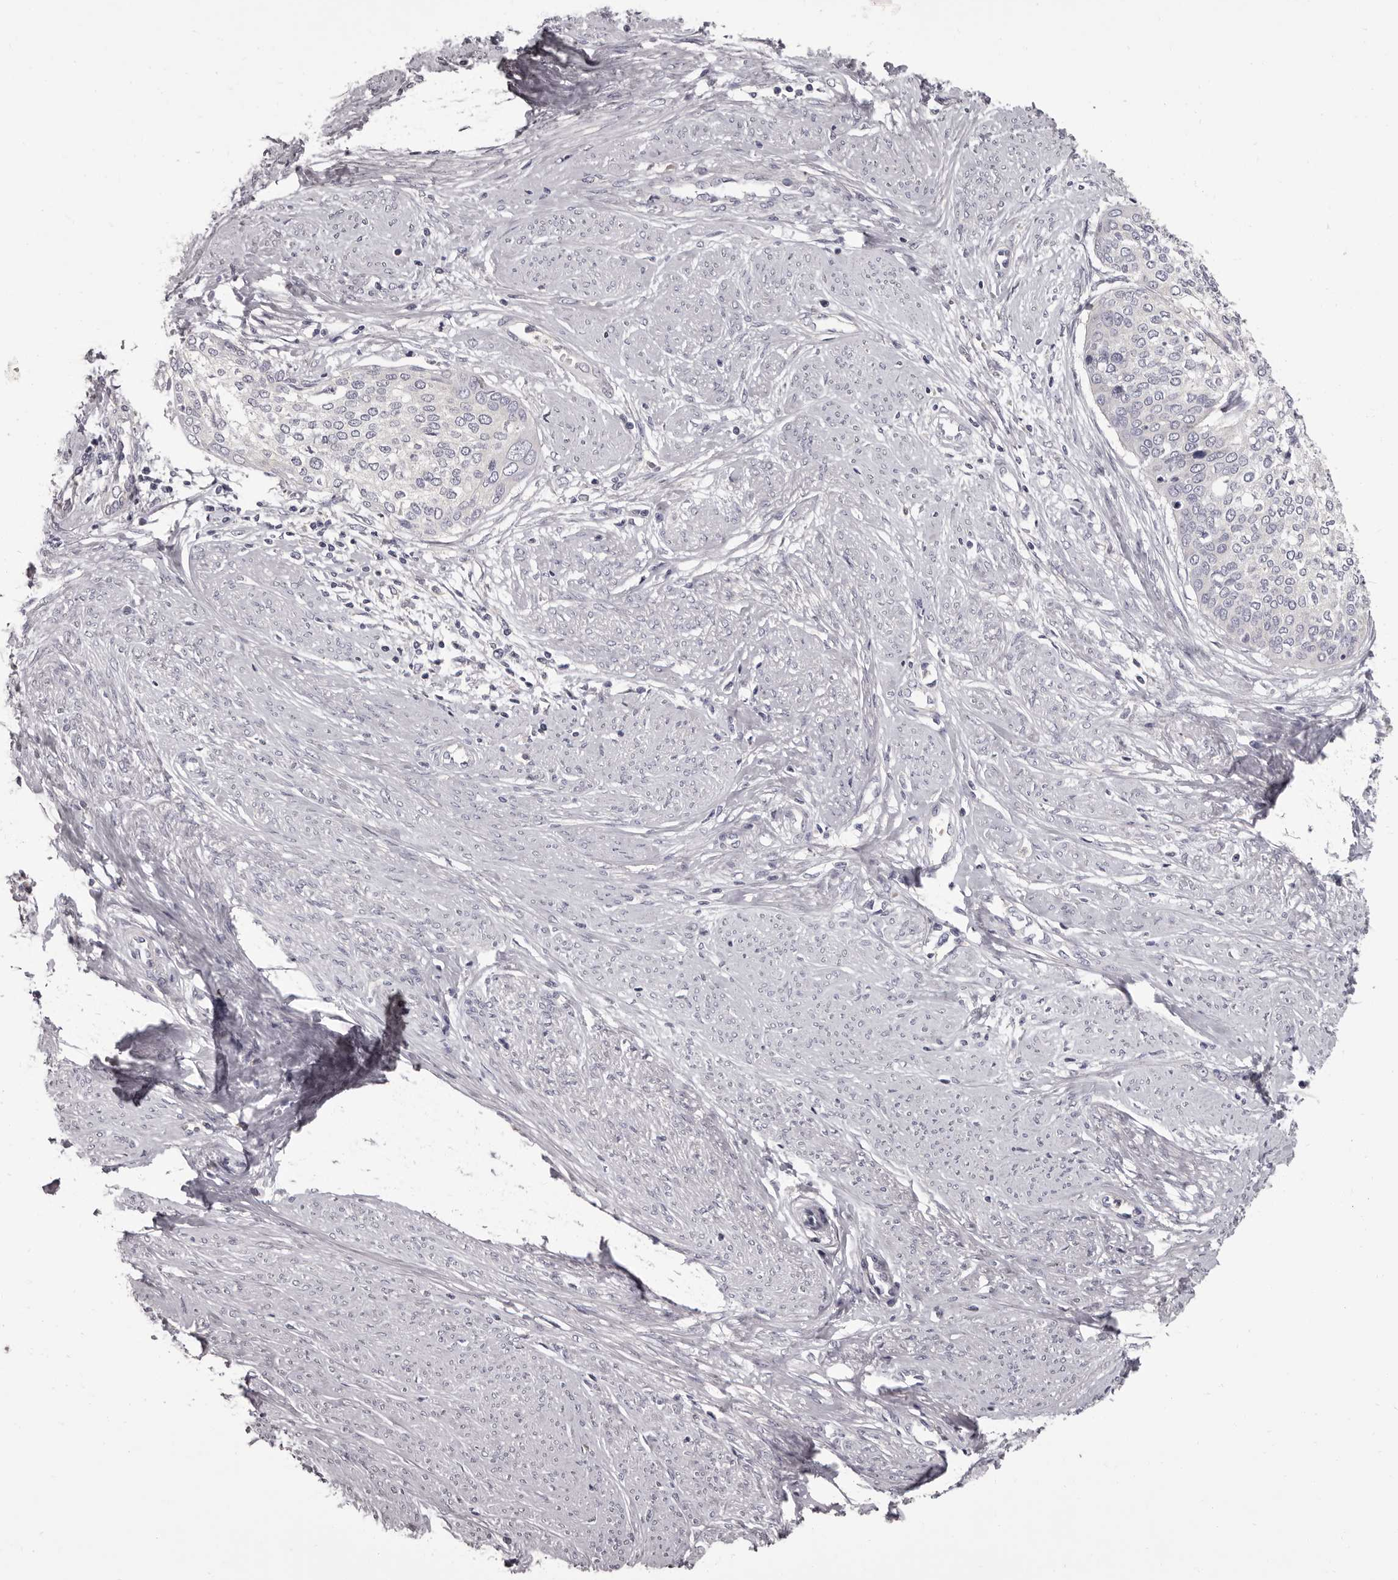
{"staining": {"intensity": "negative", "quantity": "none", "location": "none"}, "tissue": "cervical cancer", "cell_type": "Tumor cells", "image_type": "cancer", "snomed": [{"axis": "morphology", "description": "Squamous cell carcinoma, NOS"}, {"axis": "topography", "description": "Cervix"}], "caption": "Human cervical cancer stained for a protein using immunohistochemistry (IHC) demonstrates no staining in tumor cells.", "gene": "APEH", "patient": {"sex": "female", "age": 37}}